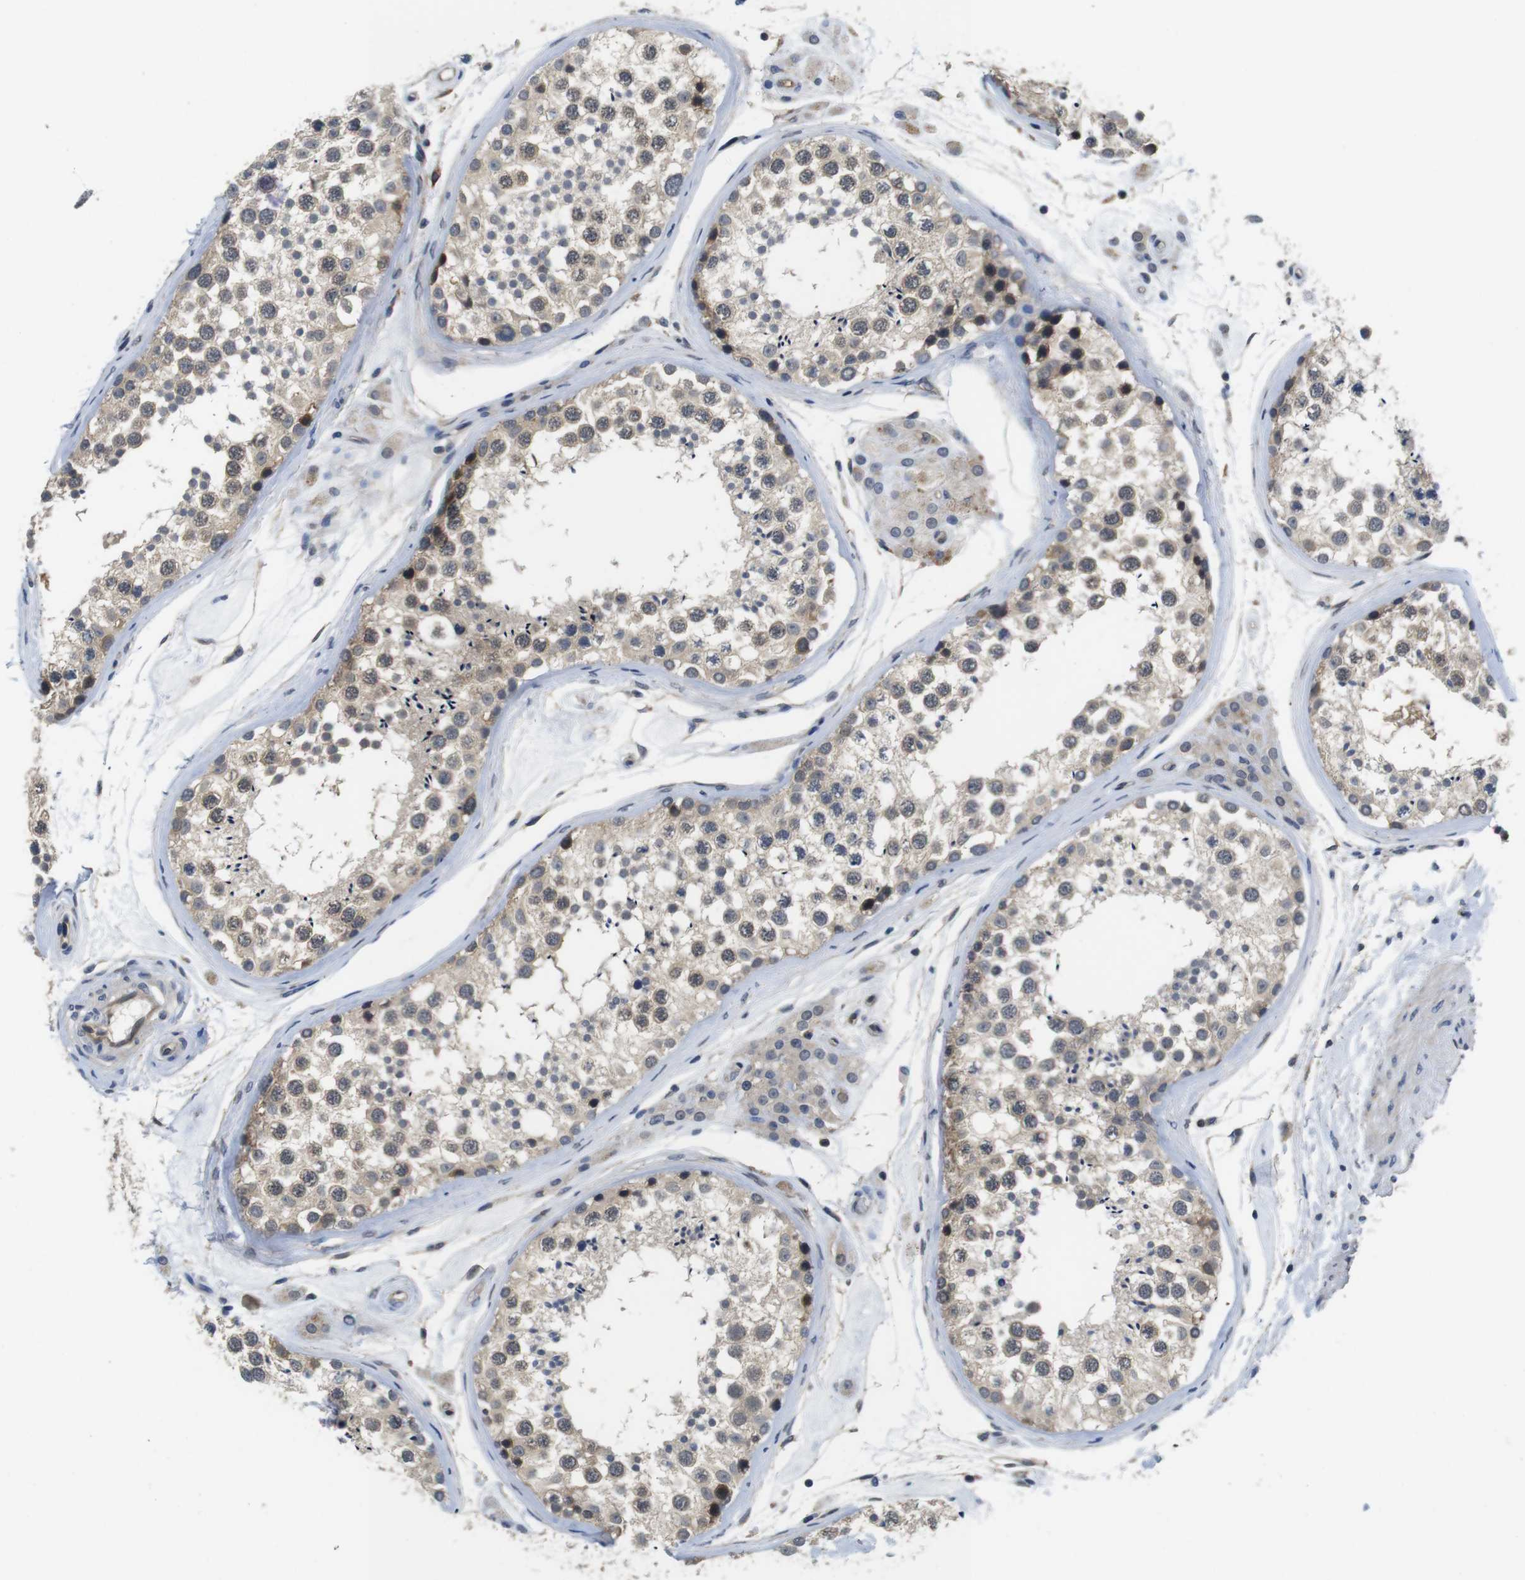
{"staining": {"intensity": "weak", "quantity": ">75%", "location": "cytoplasmic/membranous"}, "tissue": "testis", "cell_type": "Cells in seminiferous ducts", "image_type": "normal", "snomed": [{"axis": "morphology", "description": "Normal tissue, NOS"}, {"axis": "topography", "description": "Testis"}], "caption": "IHC micrograph of benign human testis stained for a protein (brown), which reveals low levels of weak cytoplasmic/membranous staining in about >75% of cells in seminiferous ducts.", "gene": "FADD", "patient": {"sex": "male", "age": 46}}